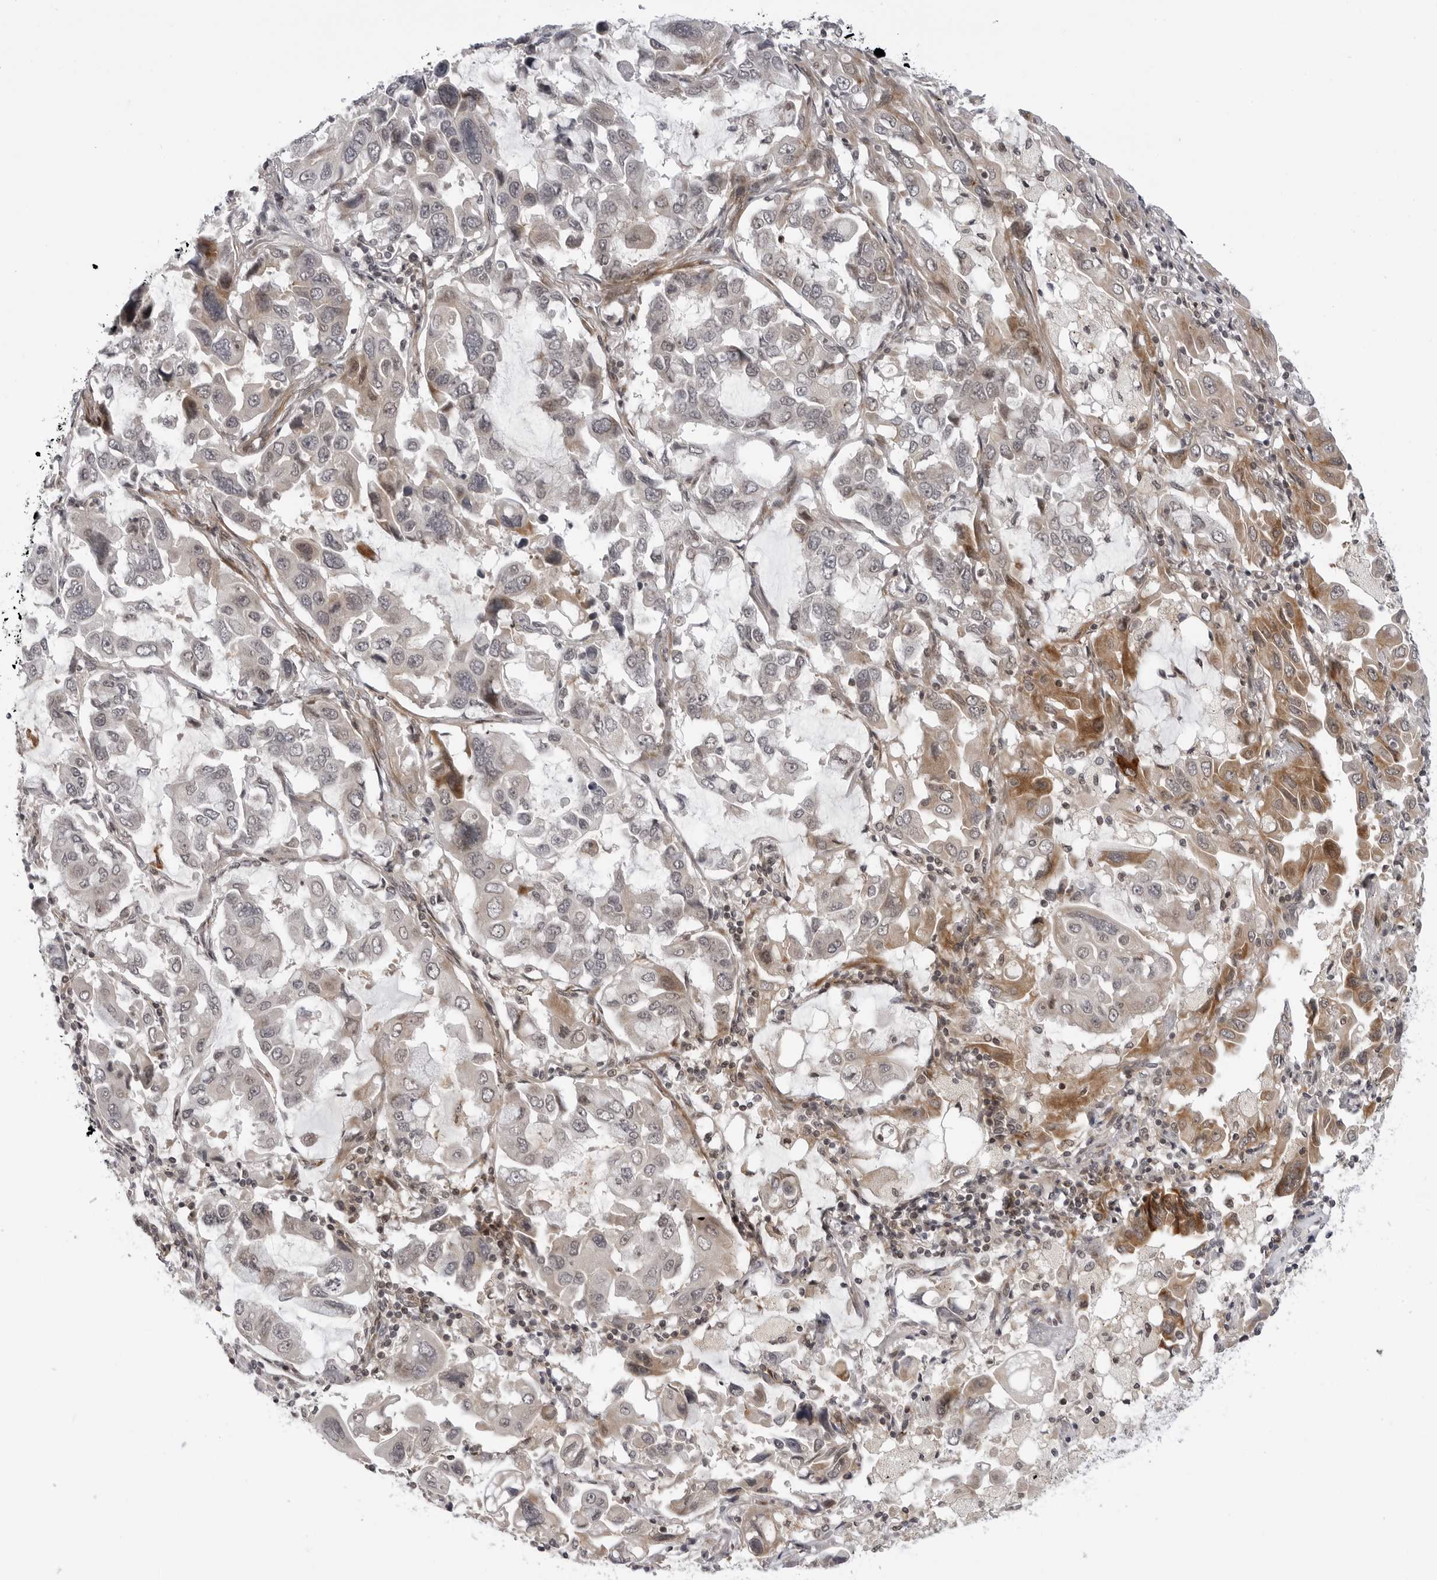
{"staining": {"intensity": "moderate", "quantity": "<25%", "location": "cytoplasmic/membranous"}, "tissue": "lung cancer", "cell_type": "Tumor cells", "image_type": "cancer", "snomed": [{"axis": "morphology", "description": "Adenocarcinoma, NOS"}, {"axis": "topography", "description": "Lung"}], "caption": "A histopathology image of human lung adenocarcinoma stained for a protein demonstrates moderate cytoplasmic/membranous brown staining in tumor cells.", "gene": "ADAMTS5", "patient": {"sex": "male", "age": 64}}